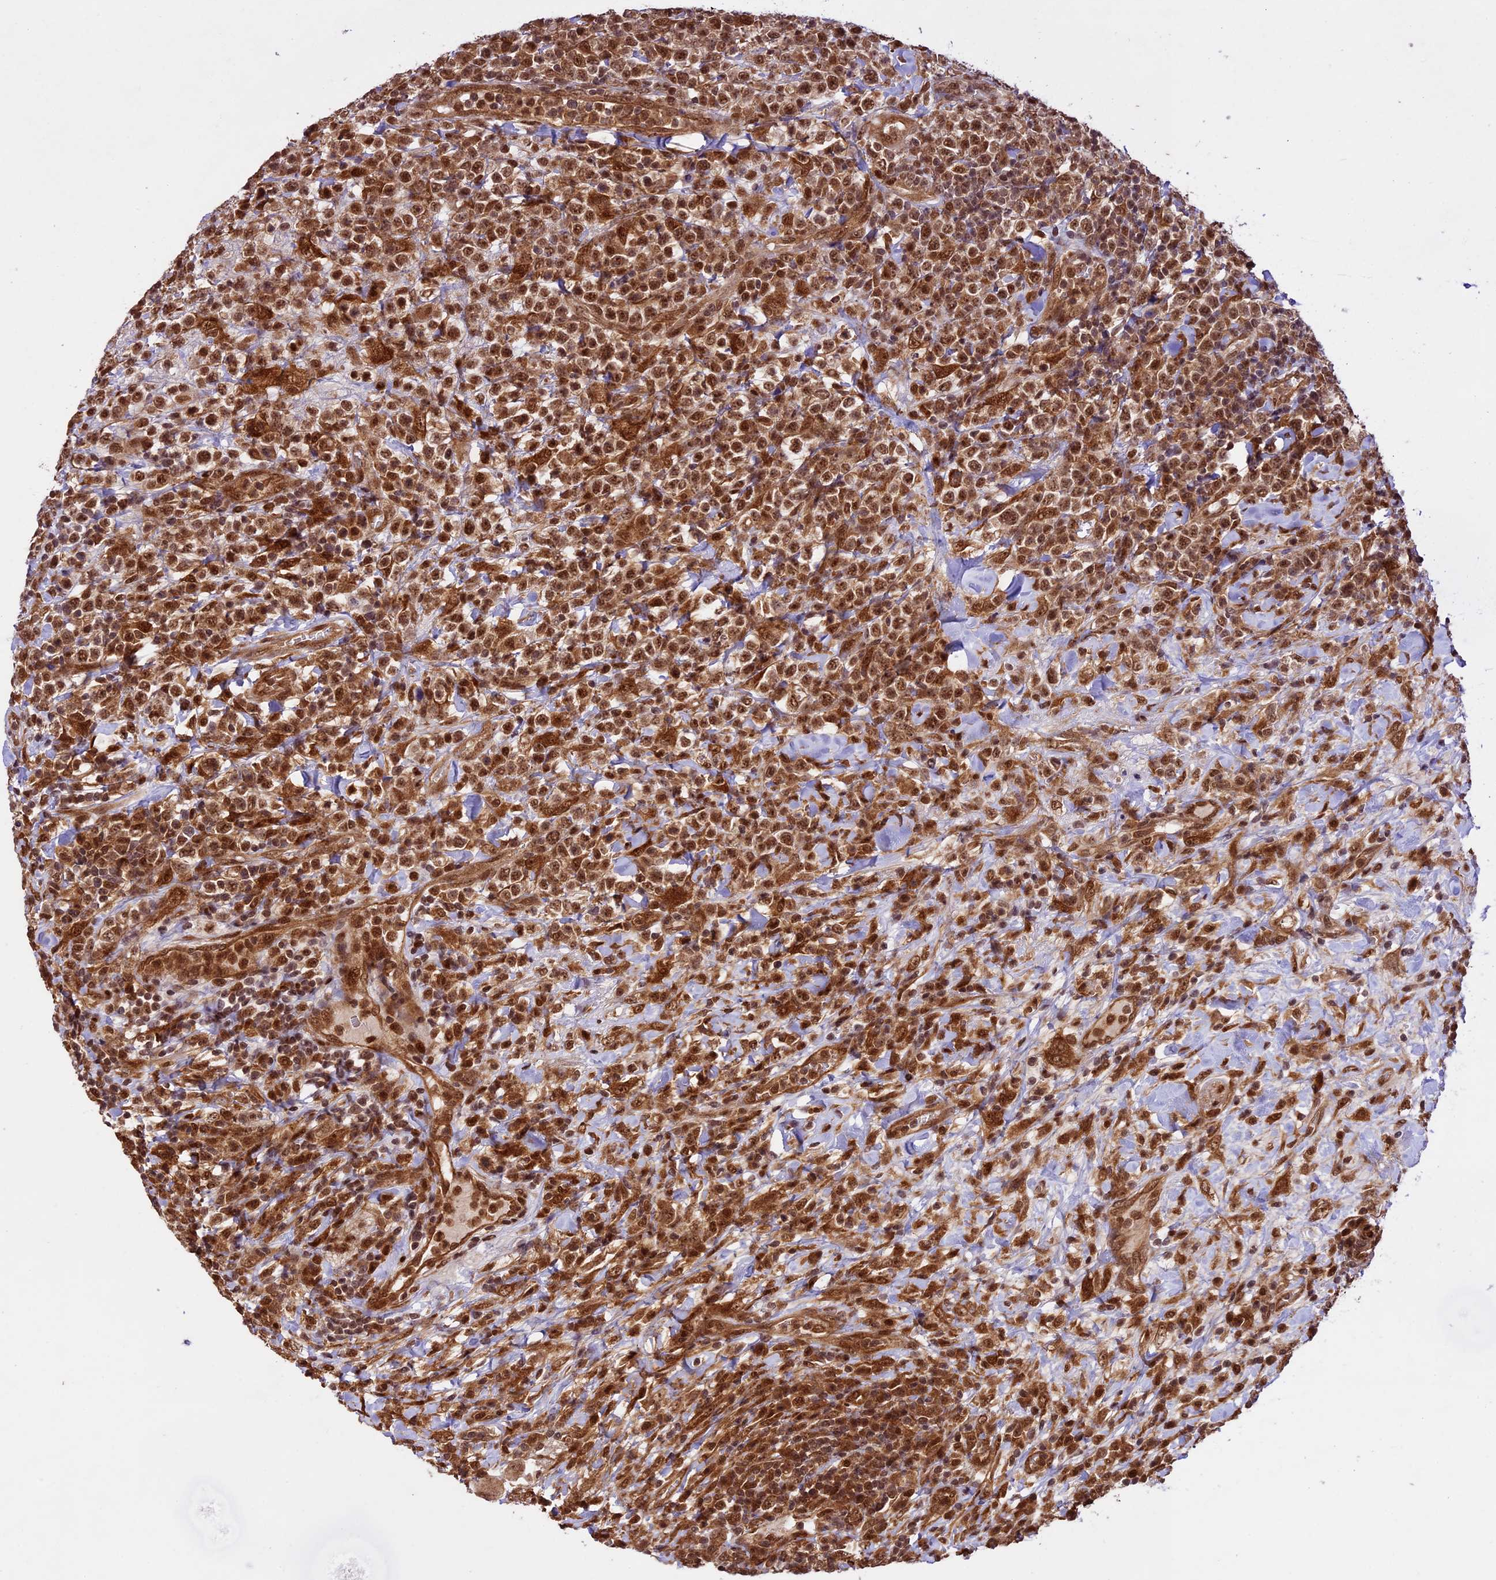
{"staining": {"intensity": "strong", "quantity": ">75%", "location": "cytoplasmic/membranous,nuclear"}, "tissue": "lymphoma", "cell_type": "Tumor cells", "image_type": "cancer", "snomed": [{"axis": "morphology", "description": "Malignant lymphoma, non-Hodgkin's type, High grade"}, {"axis": "topography", "description": "Colon"}], "caption": "High-power microscopy captured an immunohistochemistry photomicrograph of lymphoma, revealing strong cytoplasmic/membranous and nuclear staining in approximately >75% of tumor cells. The protein of interest is shown in brown color, while the nuclei are stained blue.", "gene": "DHX38", "patient": {"sex": "female", "age": 53}}